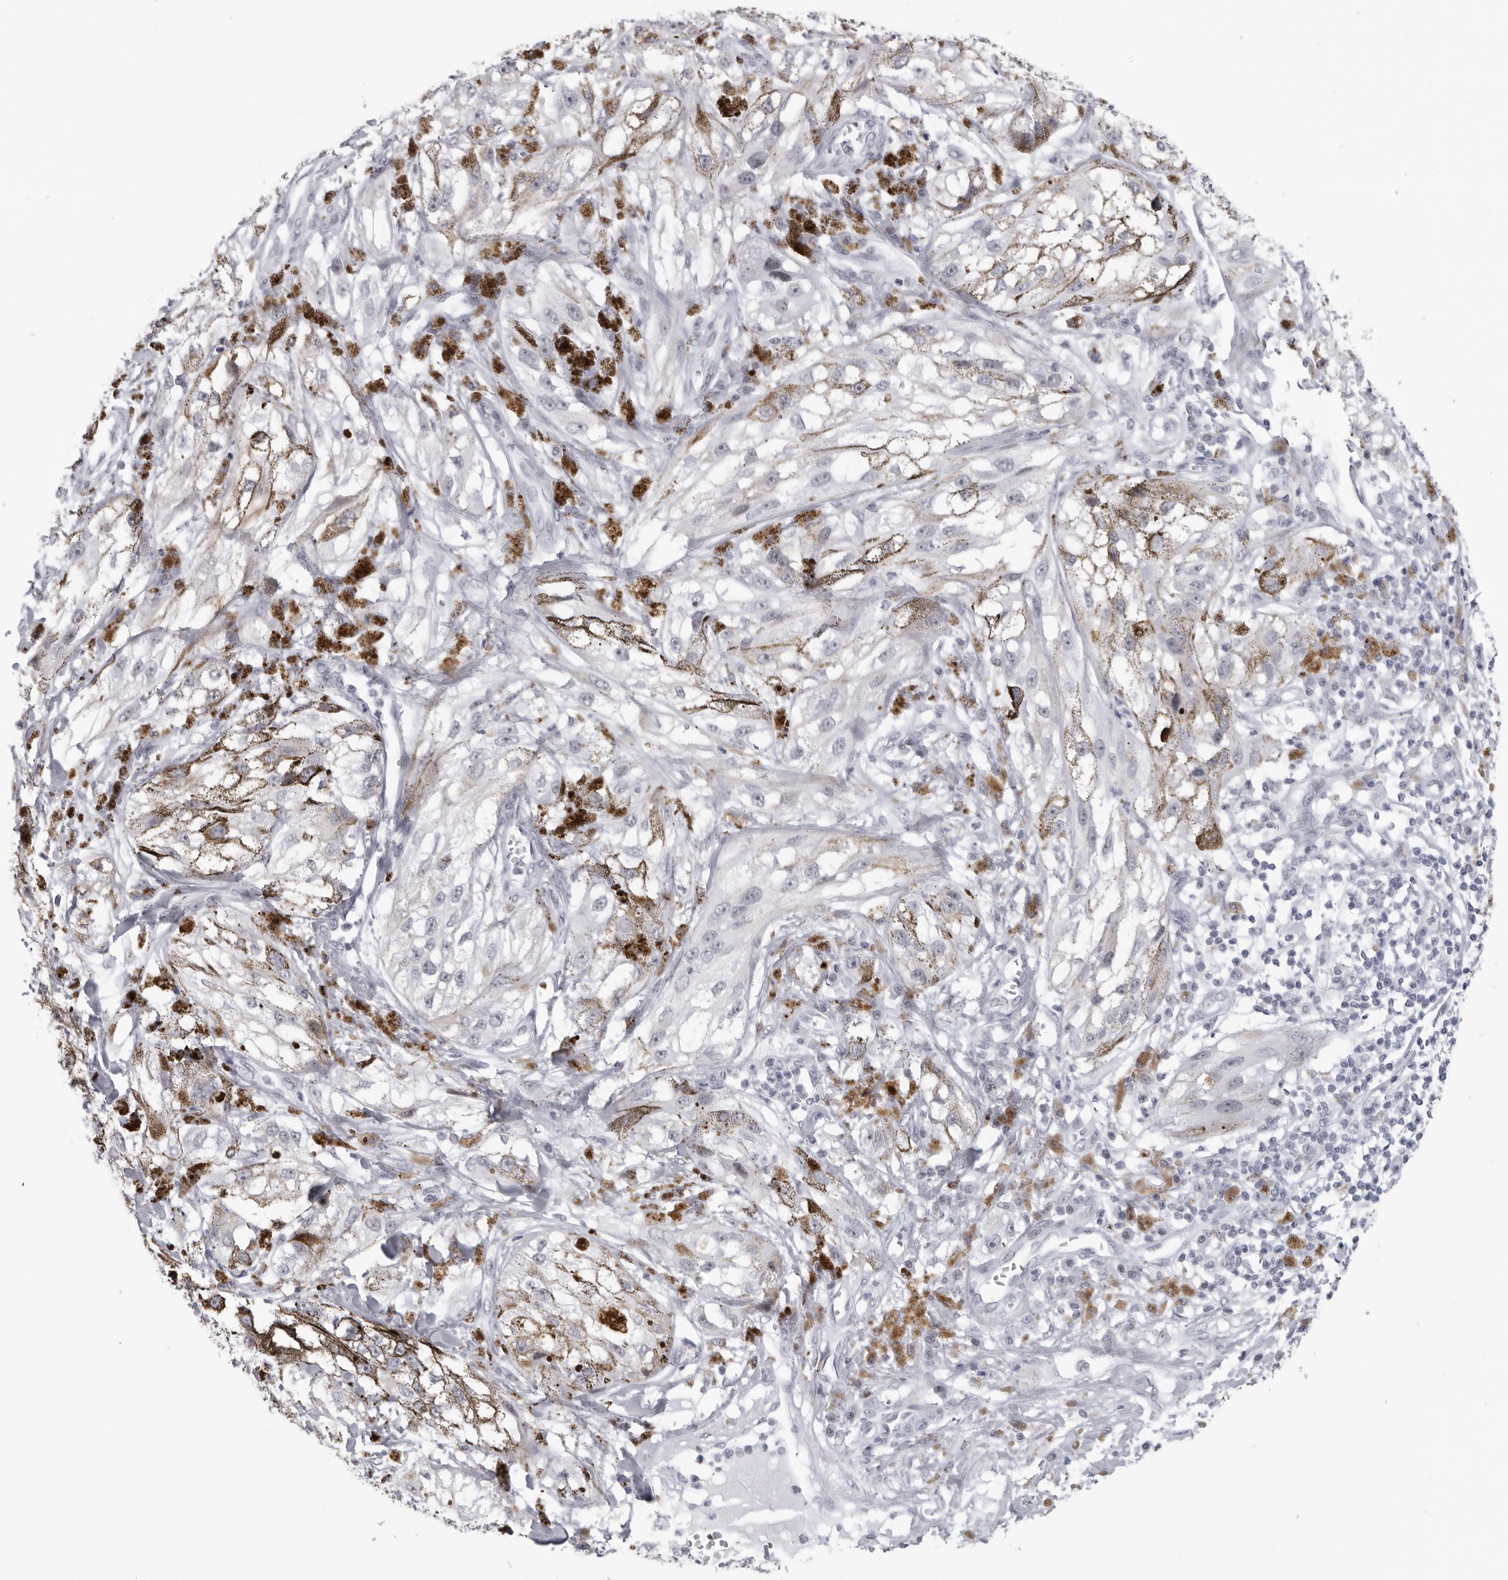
{"staining": {"intensity": "negative", "quantity": "none", "location": "none"}, "tissue": "melanoma", "cell_type": "Tumor cells", "image_type": "cancer", "snomed": [{"axis": "morphology", "description": "Malignant melanoma, NOS"}, {"axis": "topography", "description": "Skin"}], "caption": "This is a histopathology image of IHC staining of malignant melanoma, which shows no expression in tumor cells.", "gene": "ESPN", "patient": {"sex": "male", "age": 88}}